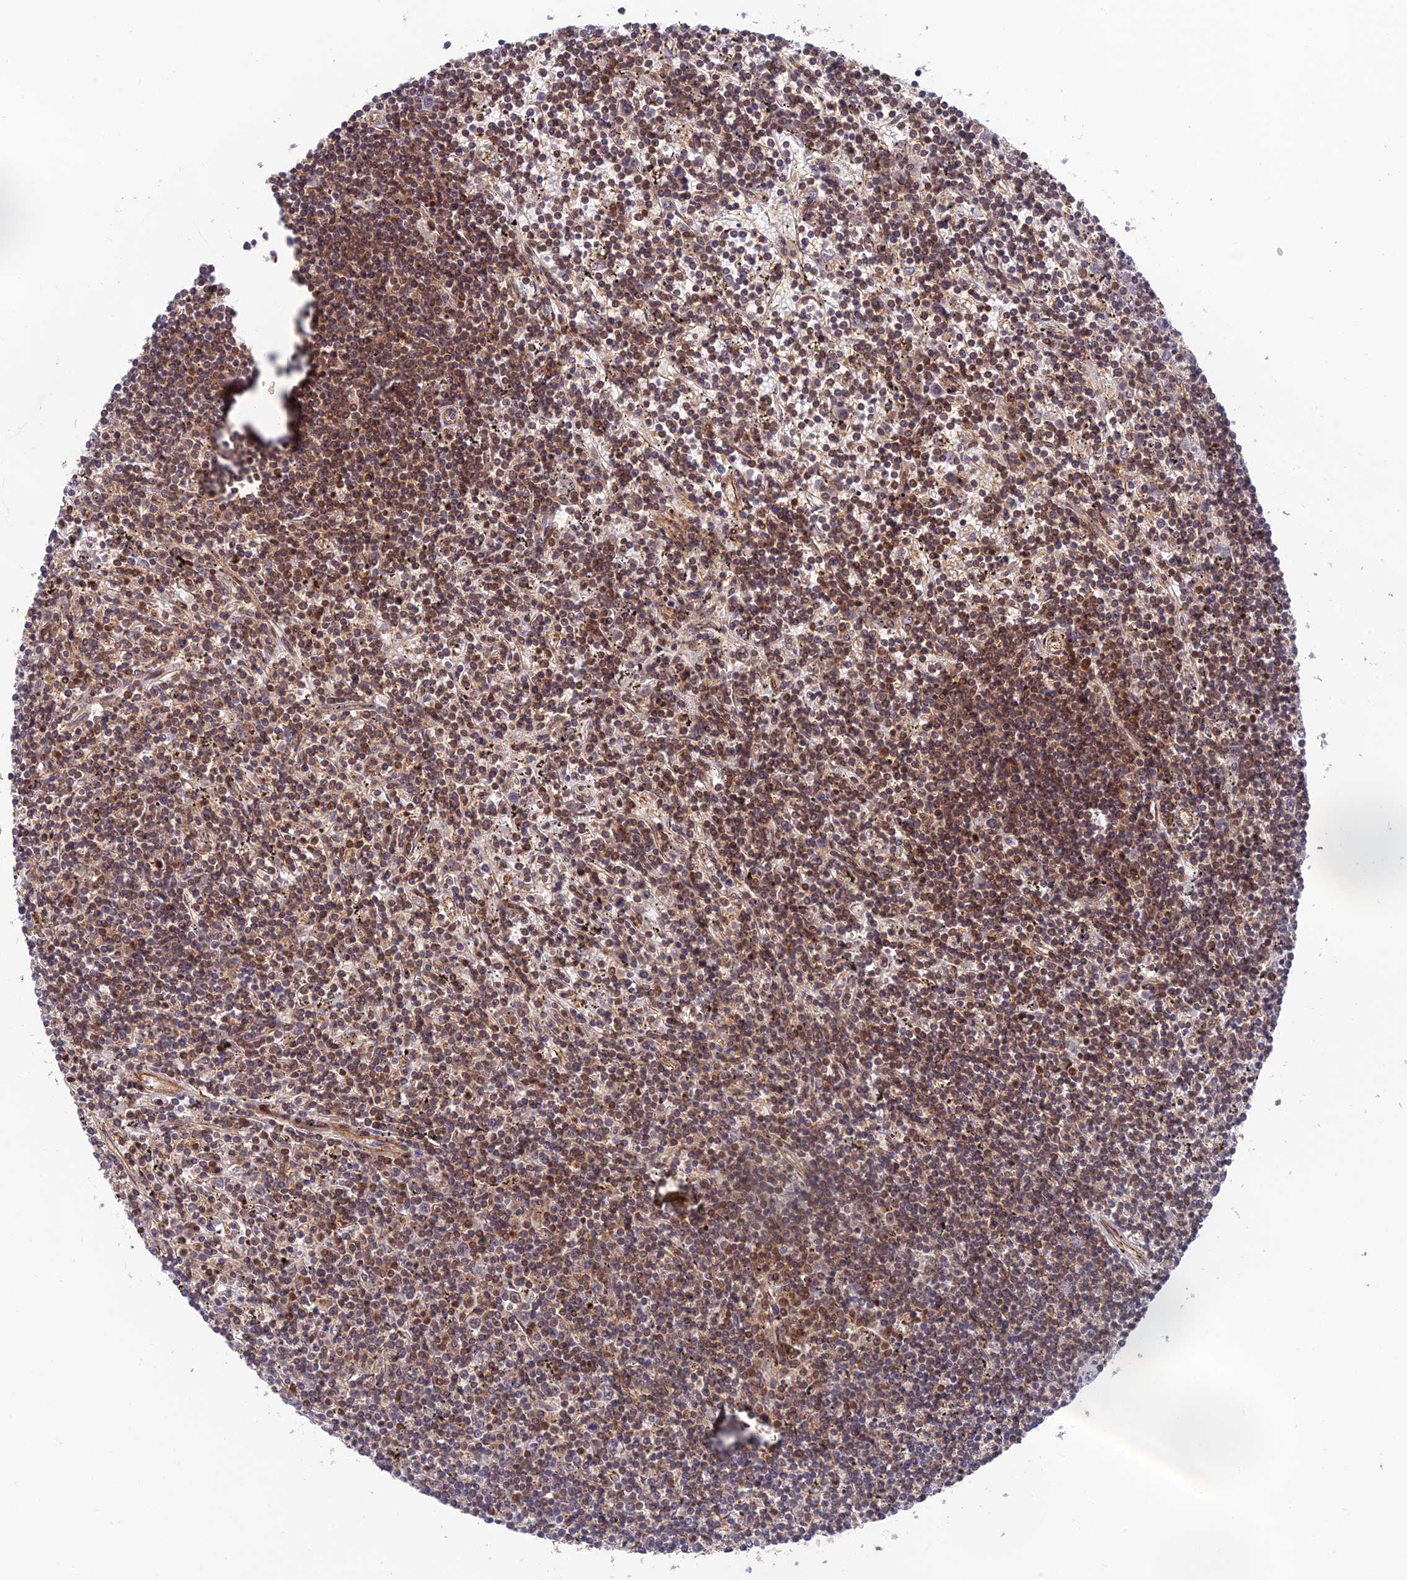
{"staining": {"intensity": "moderate", "quantity": "25%-75%", "location": "cytoplasmic/membranous"}, "tissue": "lymphoma", "cell_type": "Tumor cells", "image_type": "cancer", "snomed": [{"axis": "morphology", "description": "Malignant lymphoma, non-Hodgkin's type, Low grade"}, {"axis": "topography", "description": "Spleen"}], "caption": "Lymphoma tissue reveals moderate cytoplasmic/membranous positivity in approximately 25%-75% of tumor cells", "gene": "OSBPL1A", "patient": {"sex": "male", "age": 76}}